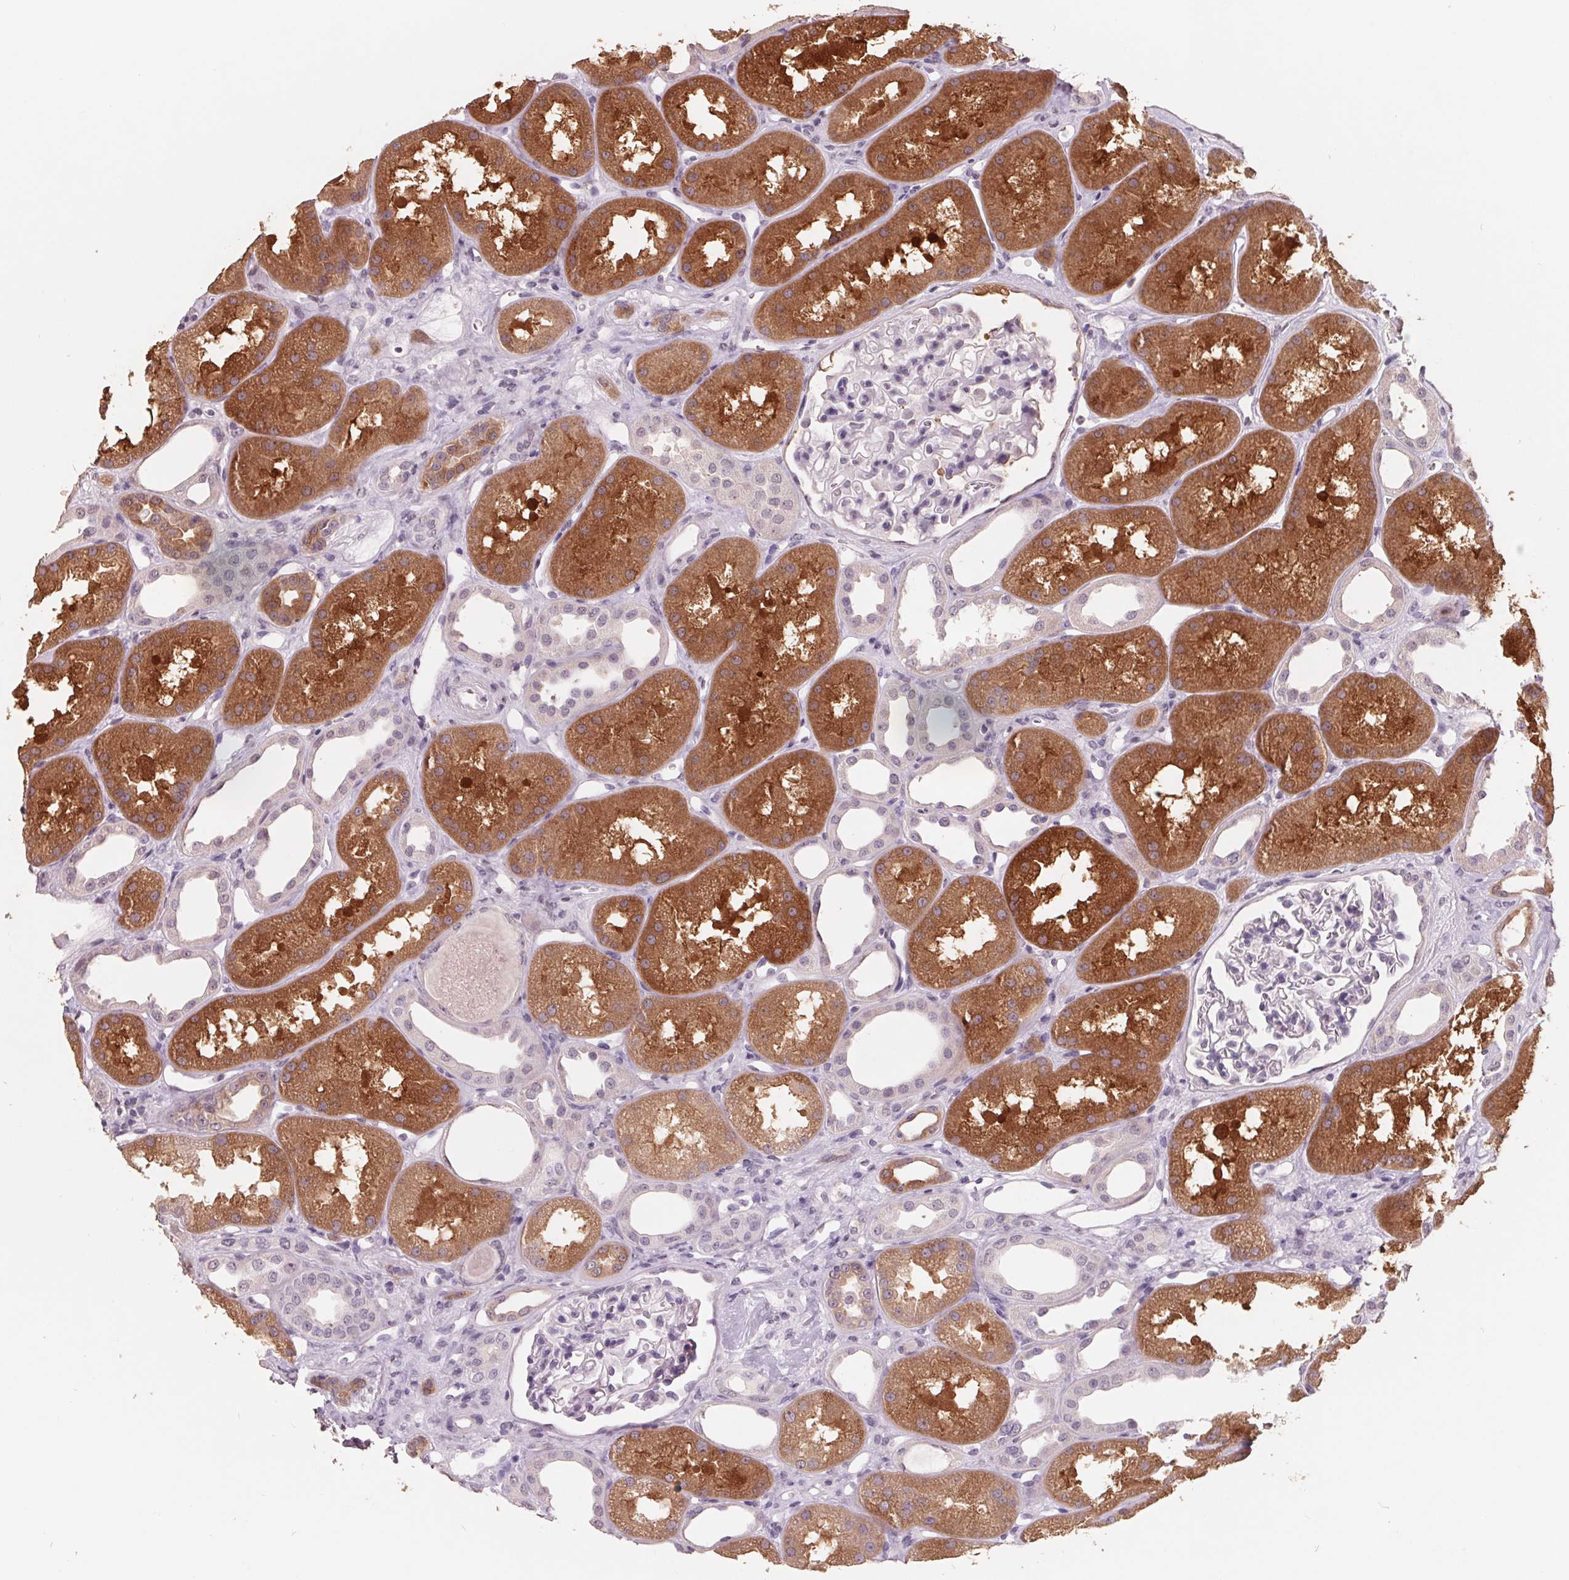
{"staining": {"intensity": "negative", "quantity": "none", "location": "none"}, "tissue": "kidney", "cell_type": "Cells in glomeruli", "image_type": "normal", "snomed": [{"axis": "morphology", "description": "Normal tissue, NOS"}, {"axis": "topography", "description": "Kidney"}], "caption": "Immunohistochemical staining of unremarkable human kidney exhibits no significant staining in cells in glomeruli.", "gene": "FTCD", "patient": {"sex": "male", "age": 61}}